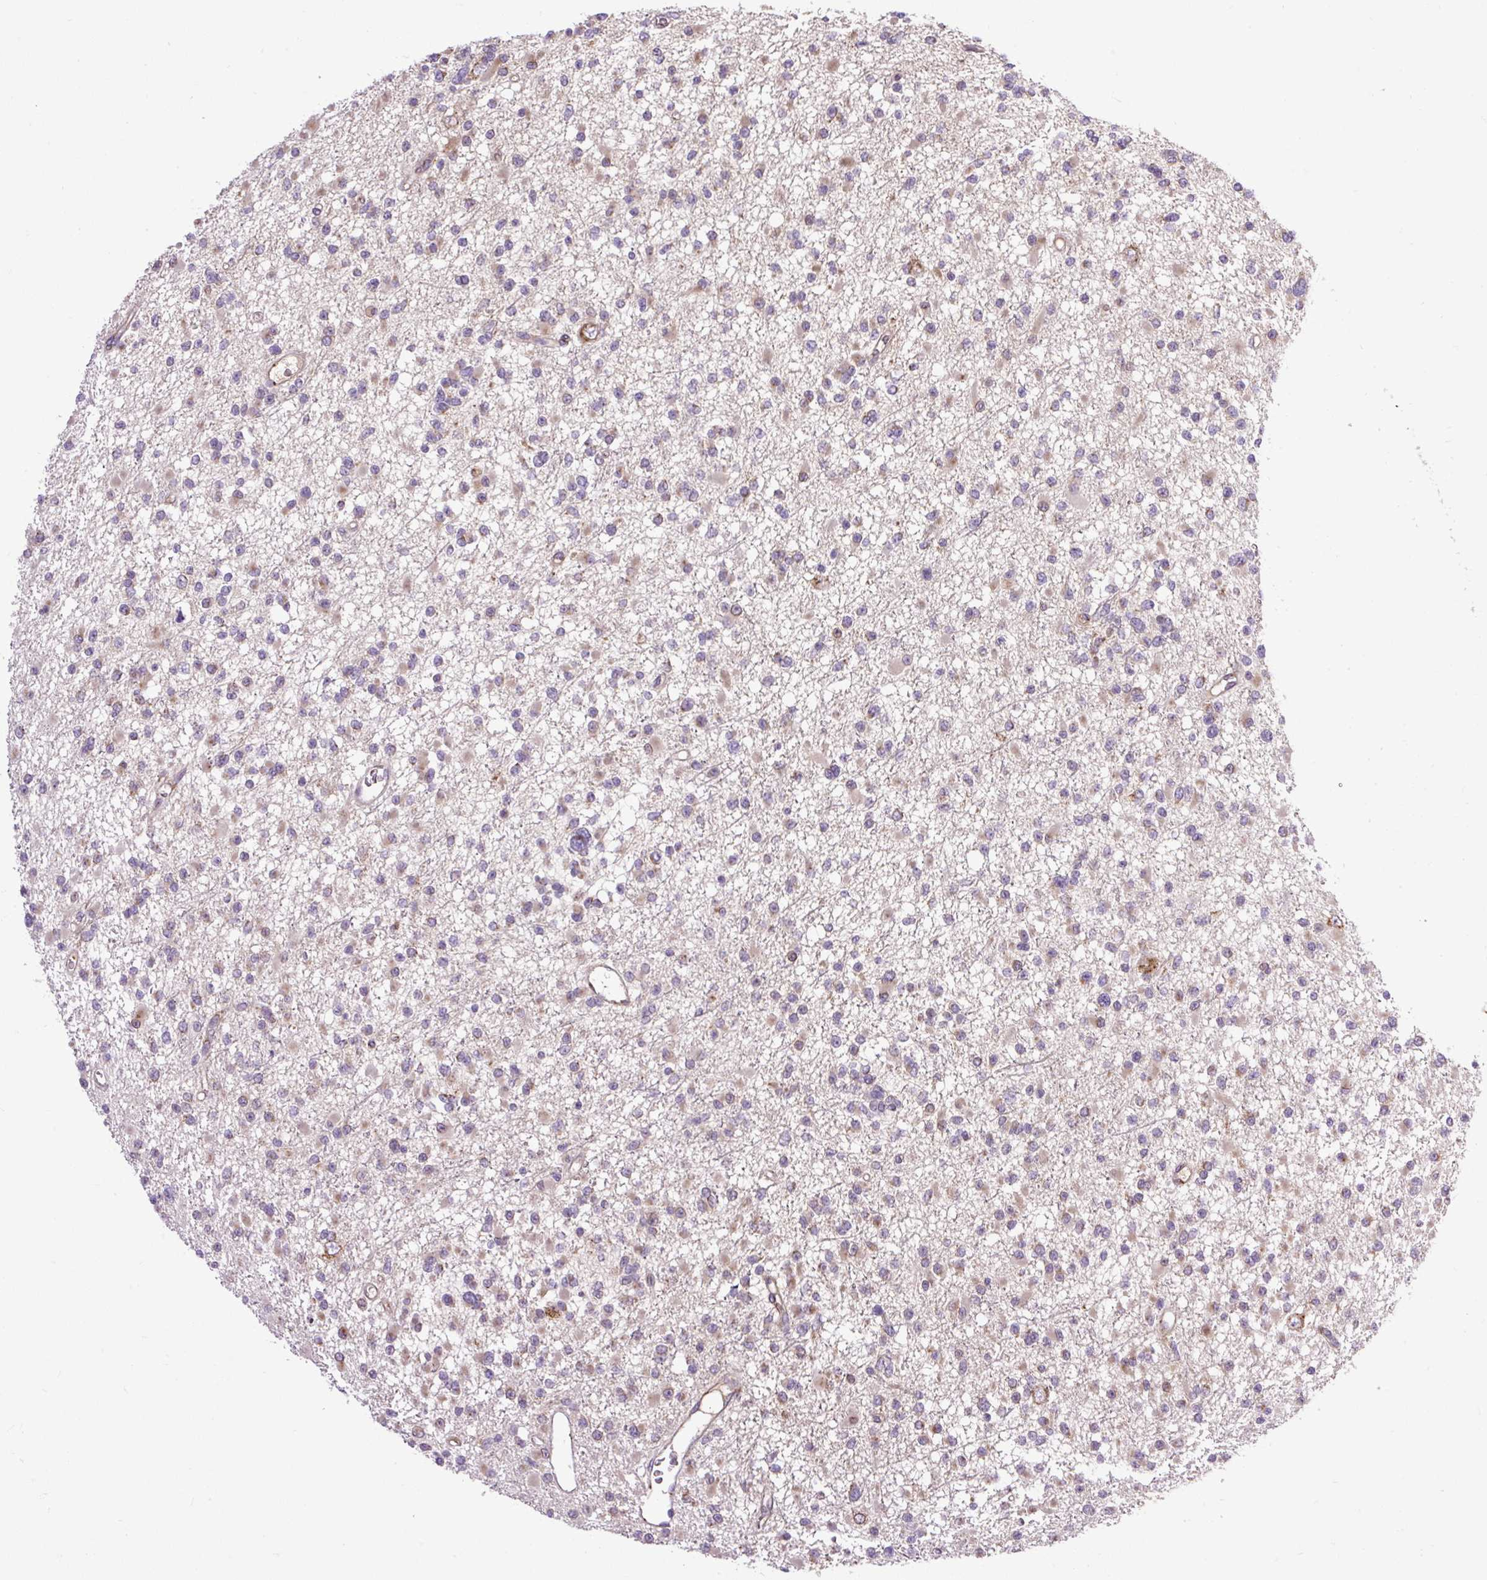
{"staining": {"intensity": "weak", "quantity": "<25%", "location": "cytoplasmic/membranous"}, "tissue": "glioma", "cell_type": "Tumor cells", "image_type": "cancer", "snomed": [{"axis": "morphology", "description": "Glioma, malignant, Low grade"}, {"axis": "topography", "description": "Brain"}], "caption": "The immunohistochemistry histopathology image has no significant expression in tumor cells of low-grade glioma (malignant) tissue.", "gene": "MSMP", "patient": {"sex": "female", "age": 22}}